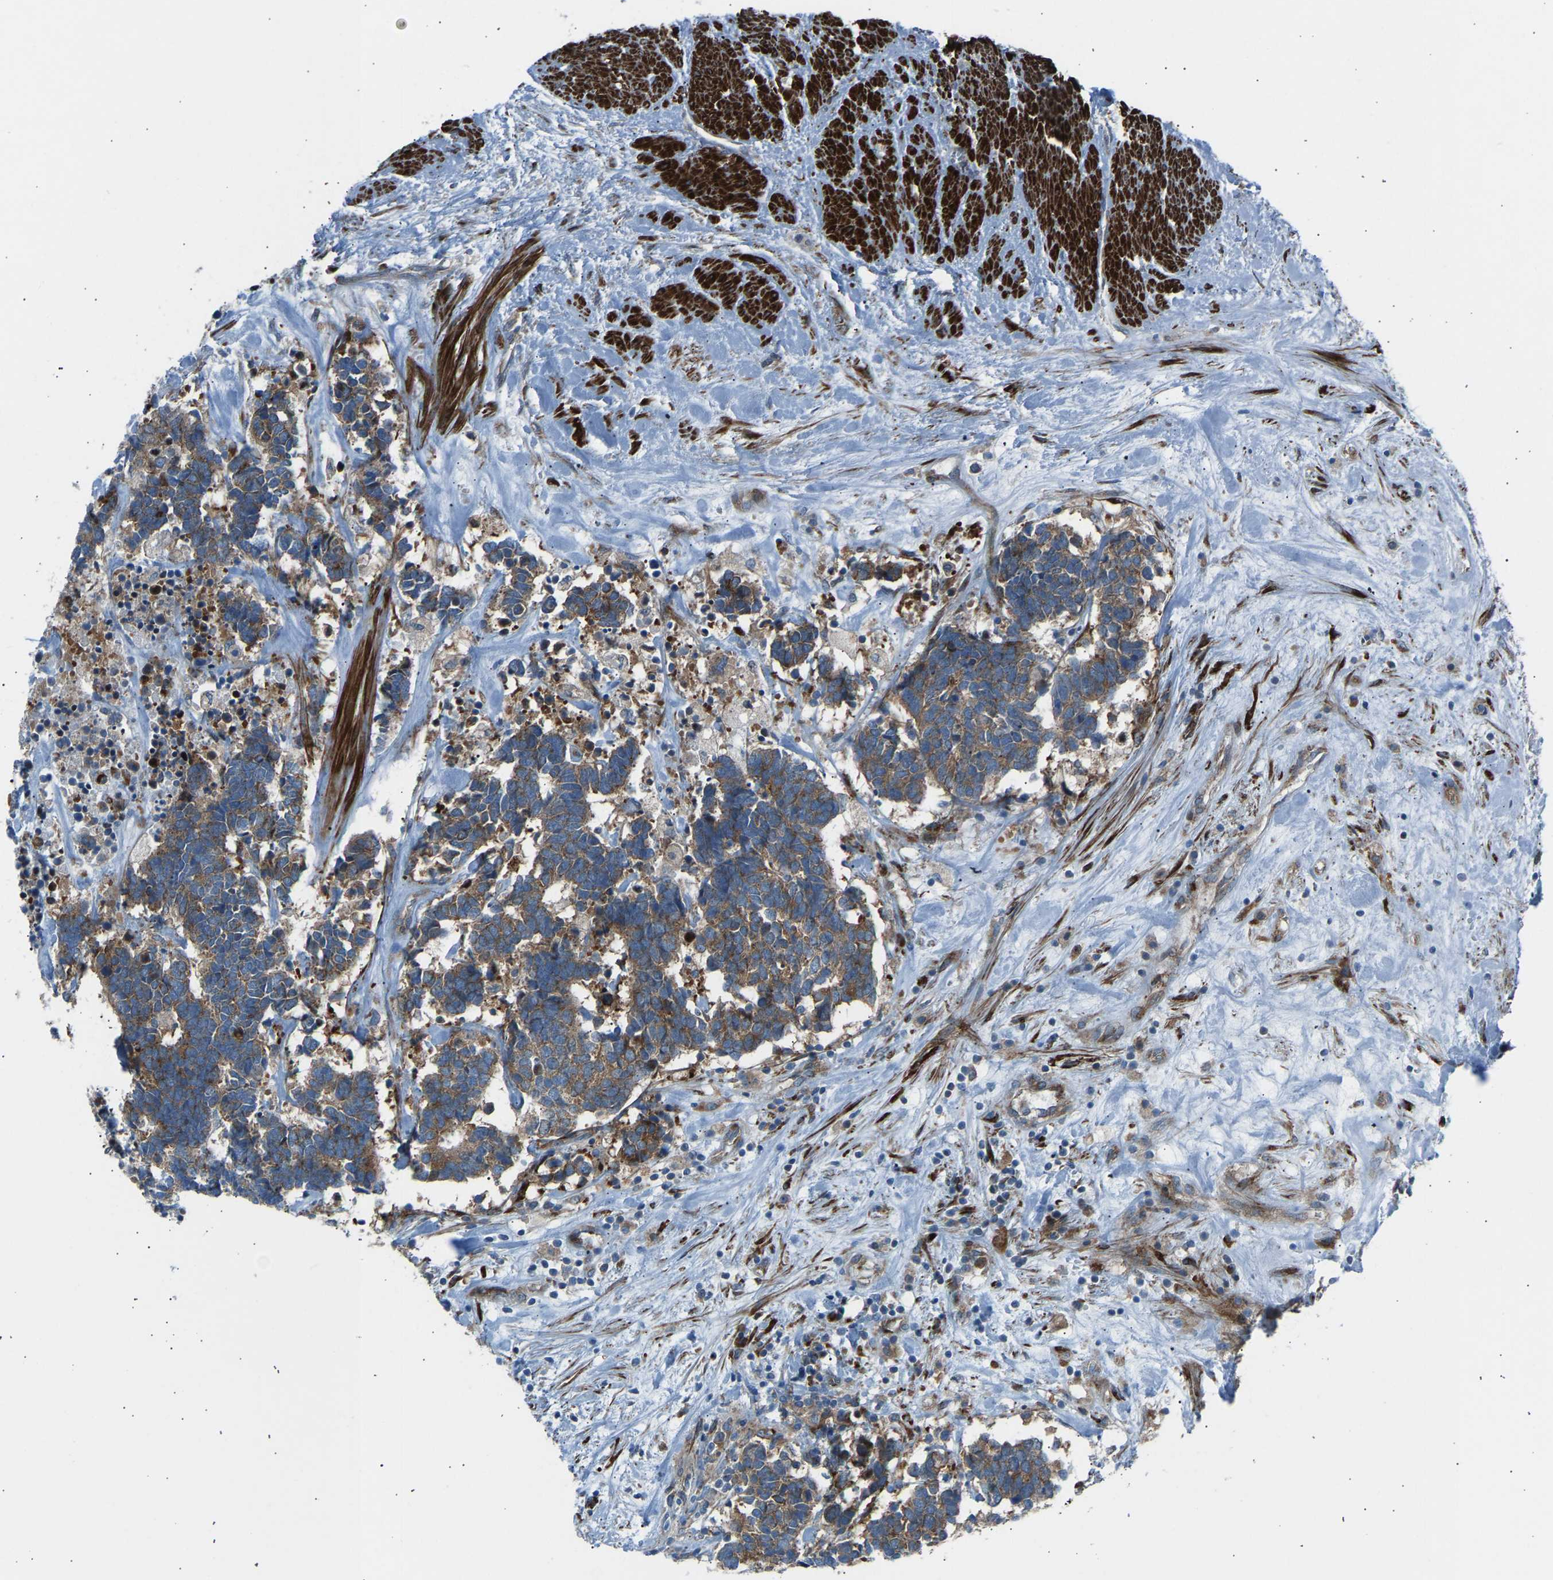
{"staining": {"intensity": "moderate", "quantity": ">75%", "location": "cytoplasmic/membranous"}, "tissue": "carcinoid", "cell_type": "Tumor cells", "image_type": "cancer", "snomed": [{"axis": "morphology", "description": "Carcinoma, NOS"}, {"axis": "morphology", "description": "Carcinoid, malignant, NOS"}, {"axis": "topography", "description": "Urinary bladder"}], "caption": "Carcinoid stained with immunohistochemistry shows moderate cytoplasmic/membranous staining in about >75% of tumor cells.", "gene": "VPS41", "patient": {"sex": "male", "age": 57}}